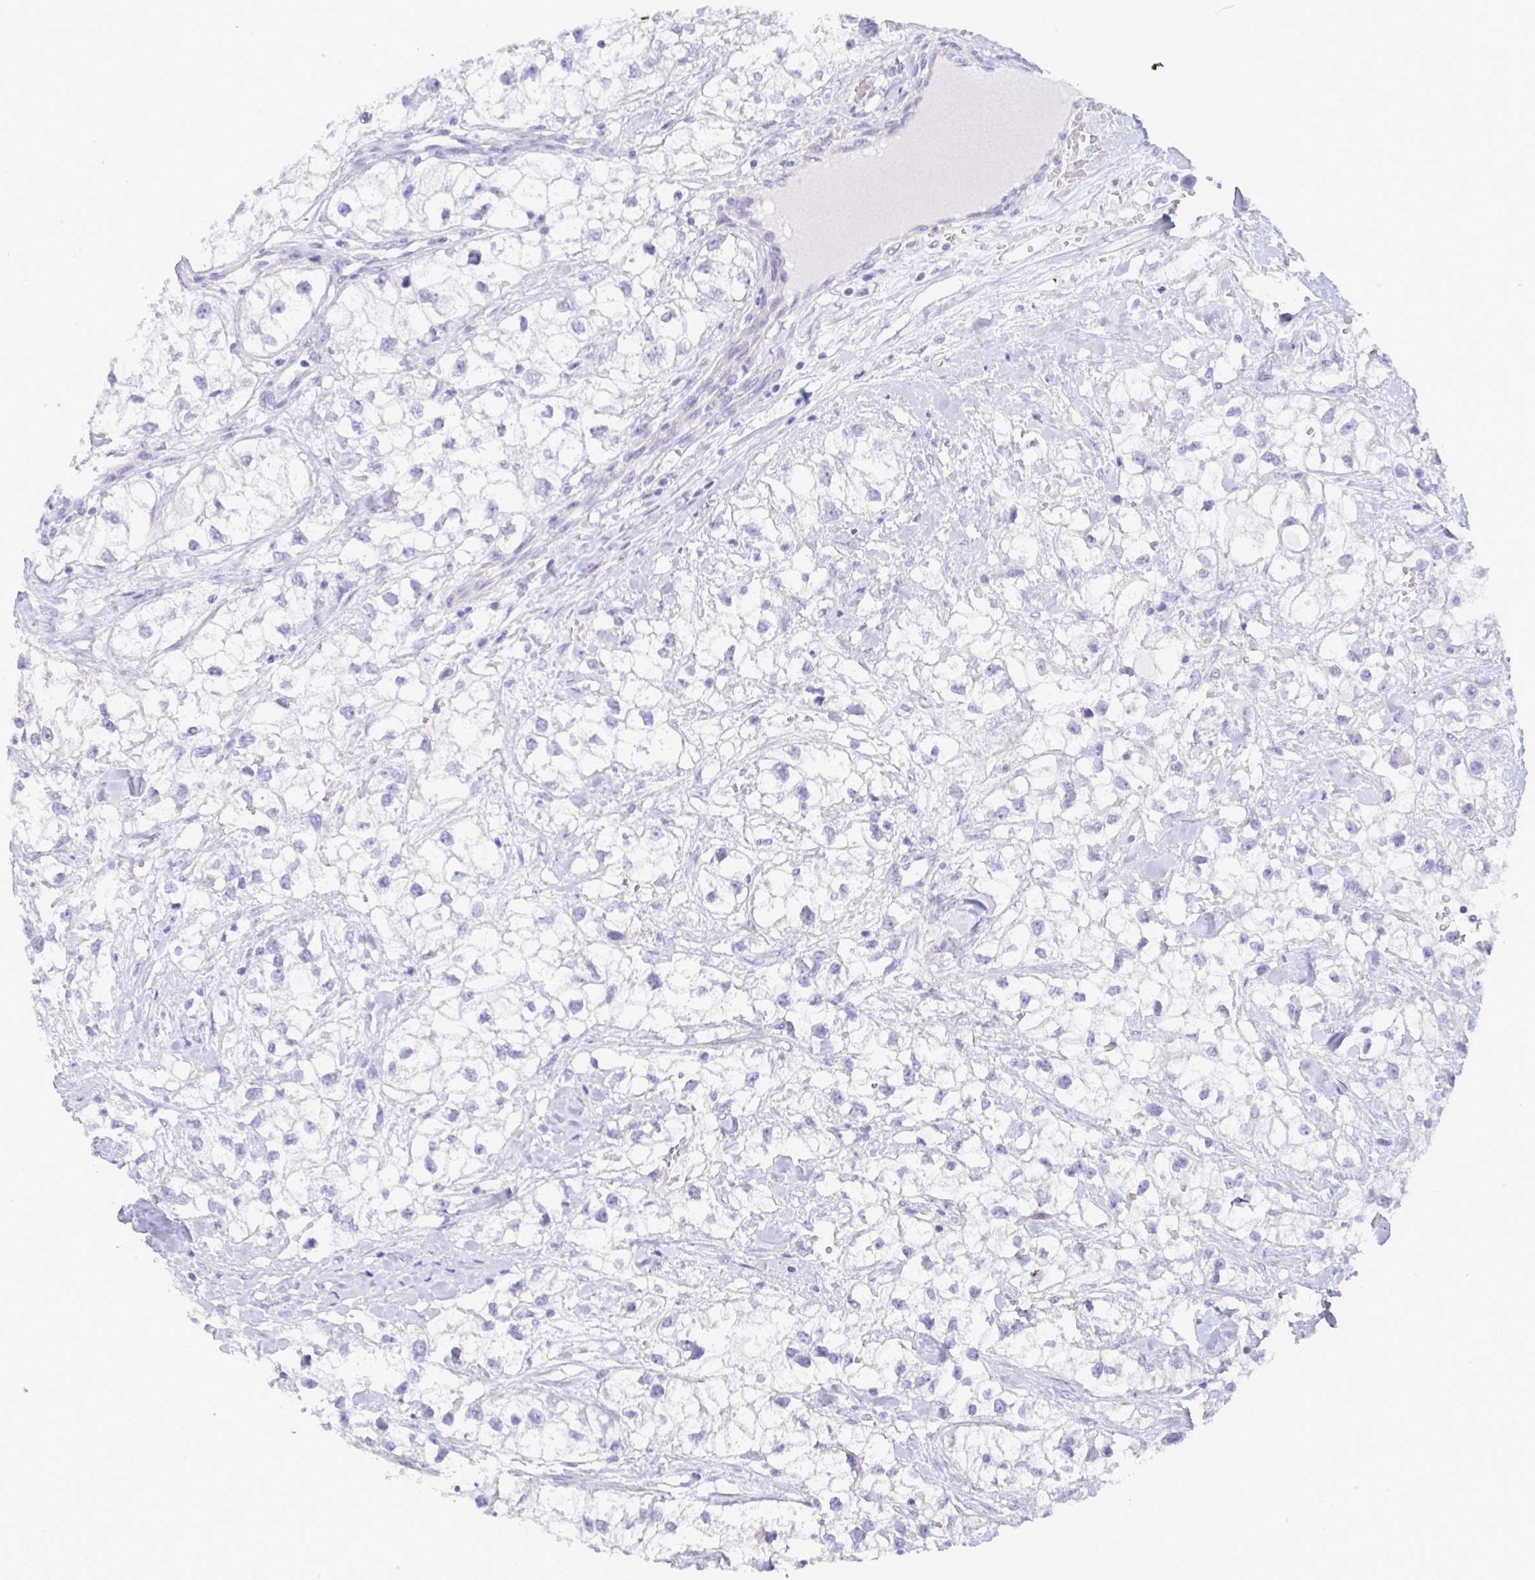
{"staining": {"intensity": "negative", "quantity": "none", "location": "none"}, "tissue": "renal cancer", "cell_type": "Tumor cells", "image_type": "cancer", "snomed": [{"axis": "morphology", "description": "Adenocarcinoma, NOS"}, {"axis": "topography", "description": "Kidney"}], "caption": "Image shows no protein positivity in tumor cells of renal cancer (adenocarcinoma) tissue. (Immunohistochemistry, brightfield microscopy, high magnification).", "gene": "CEP170B", "patient": {"sex": "male", "age": 59}}